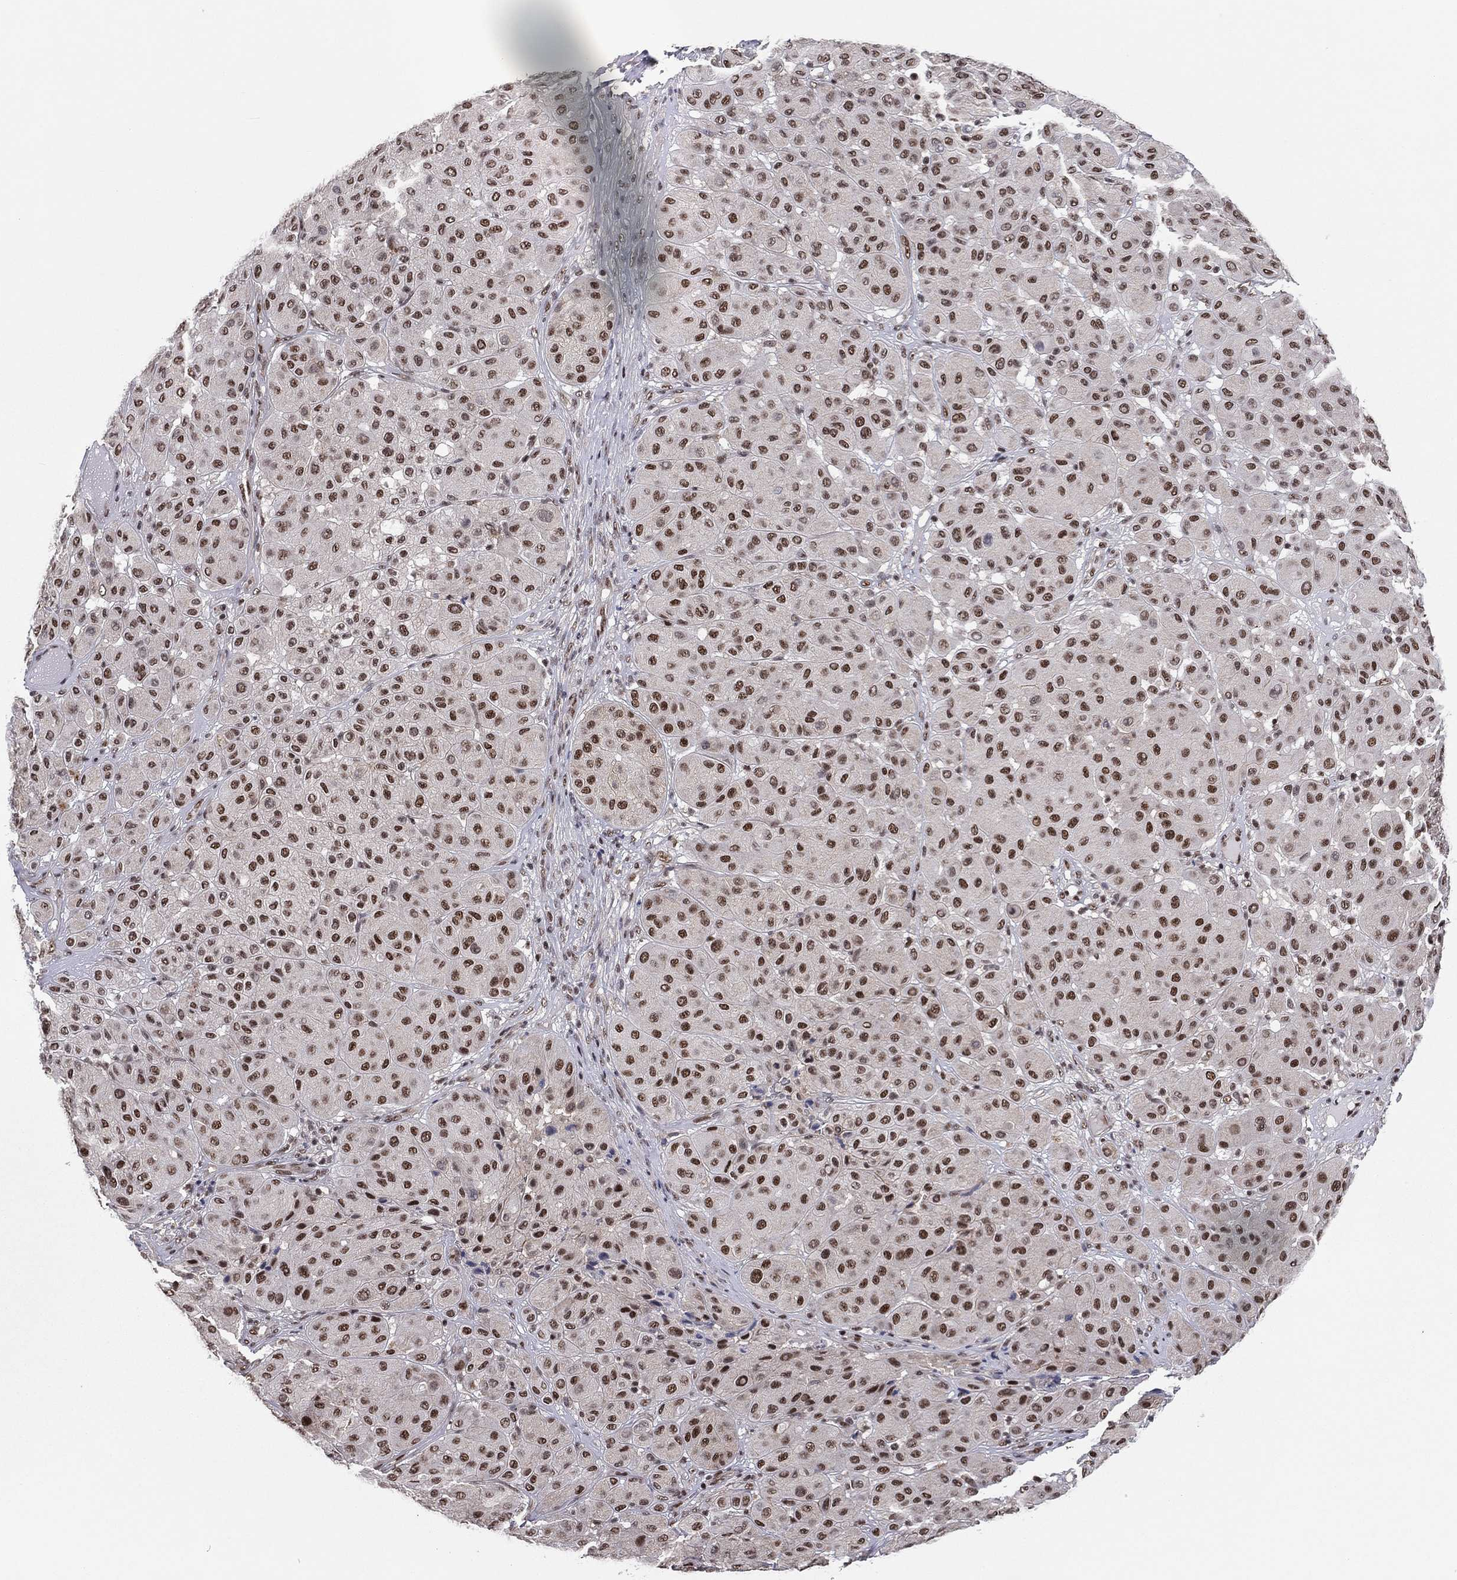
{"staining": {"intensity": "strong", "quantity": "25%-75%", "location": "nuclear"}, "tissue": "melanoma", "cell_type": "Tumor cells", "image_type": "cancer", "snomed": [{"axis": "morphology", "description": "Malignant melanoma, Metastatic site"}, {"axis": "topography", "description": "Smooth muscle"}], "caption": "Immunohistochemical staining of human malignant melanoma (metastatic site) displays high levels of strong nuclear staining in approximately 25%-75% of tumor cells.", "gene": "GPALPP1", "patient": {"sex": "male", "age": 41}}